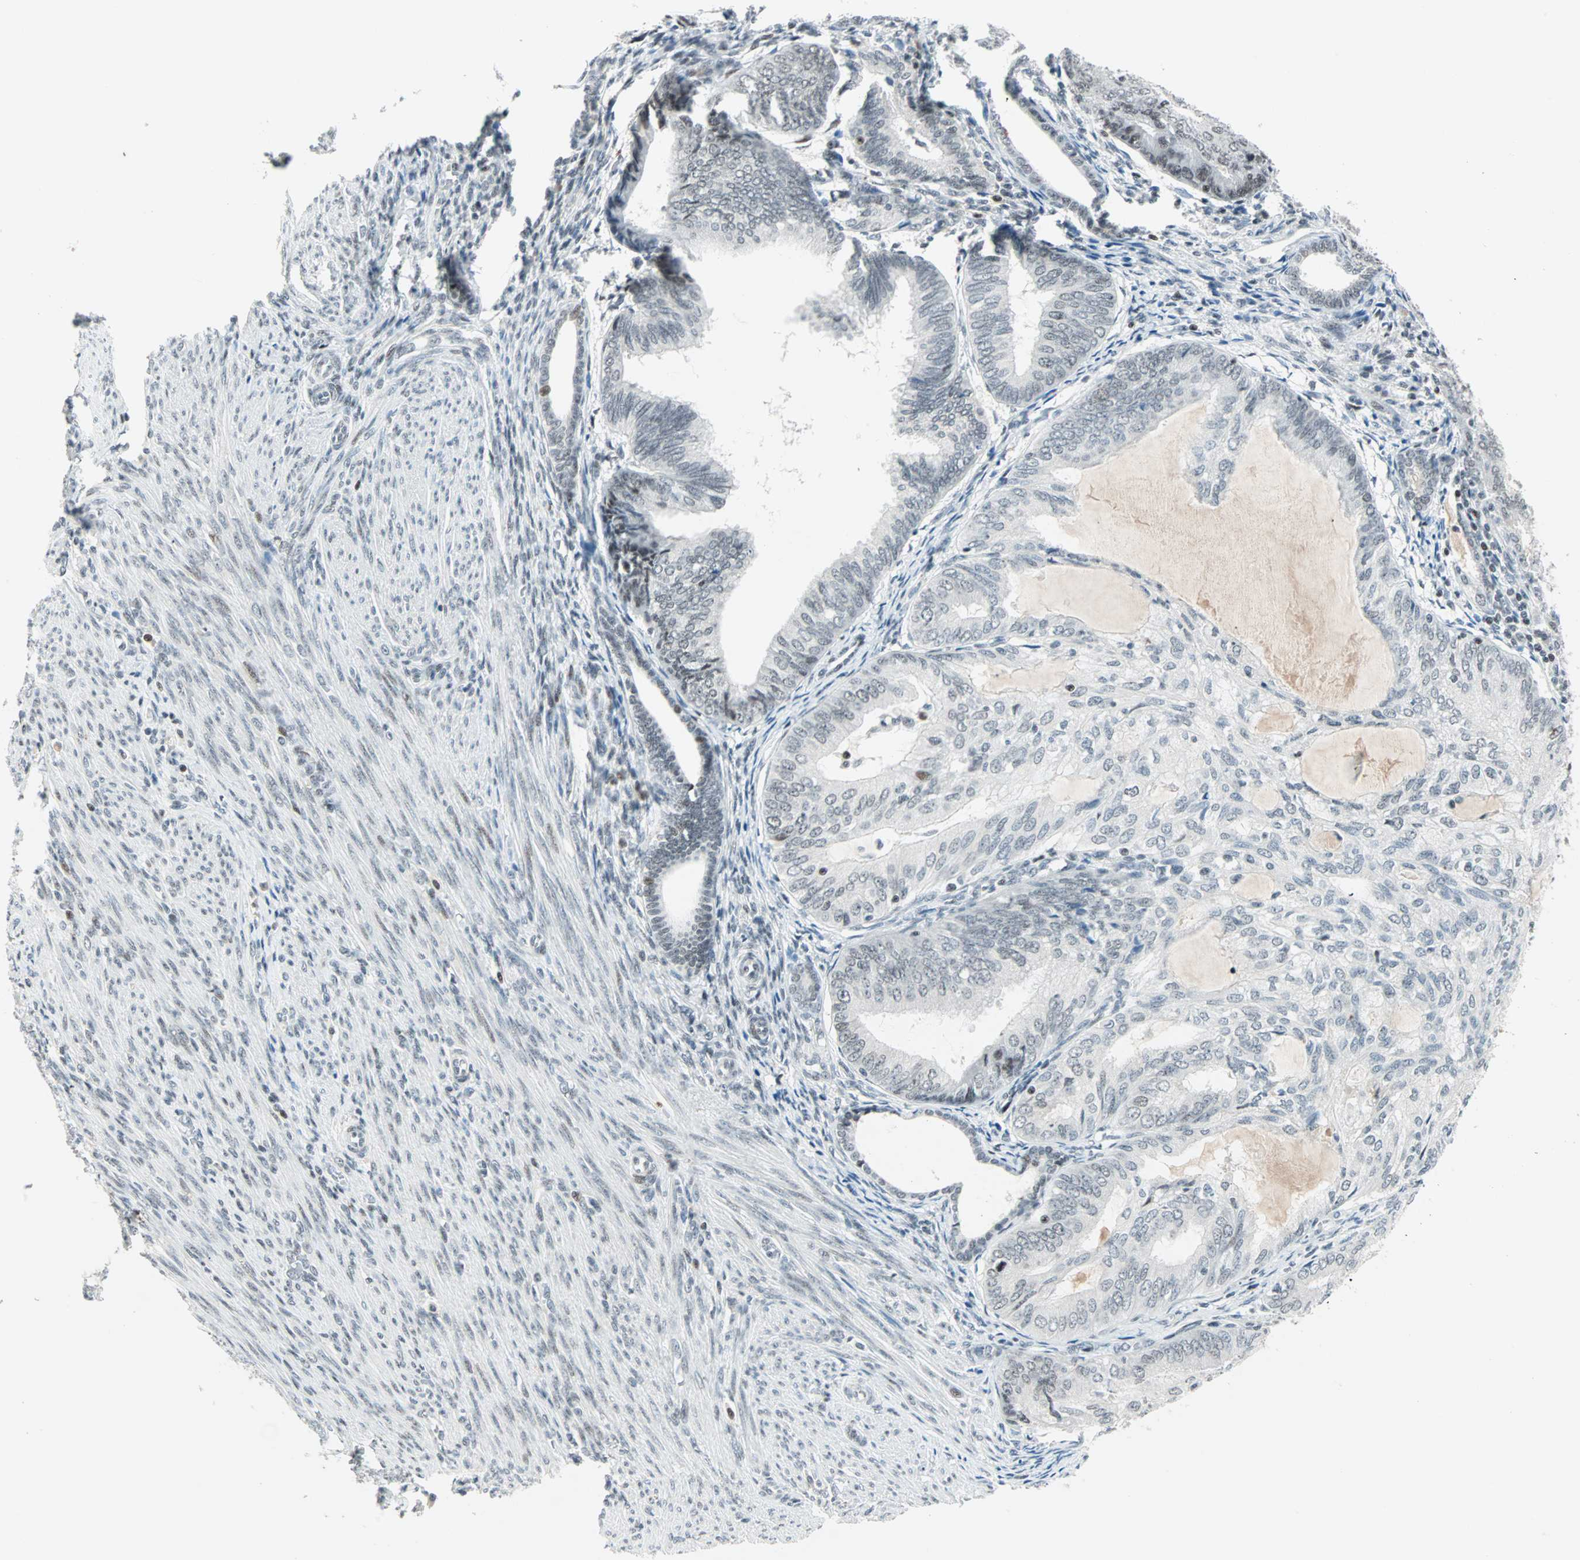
{"staining": {"intensity": "weak", "quantity": "25%-75%", "location": "nuclear"}, "tissue": "endometrial cancer", "cell_type": "Tumor cells", "image_type": "cancer", "snomed": [{"axis": "morphology", "description": "Adenocarcinoma, NOS"}, {"axis": "topography", "description": "Endometrium"}], "caption": "A brown stain labels weak nuclear expression of a protein in human endometrial cancer (adenocarcinoma) tumor cells.", "gene": "SIN3A", "patient": {"sex": "female", "age": 81}}